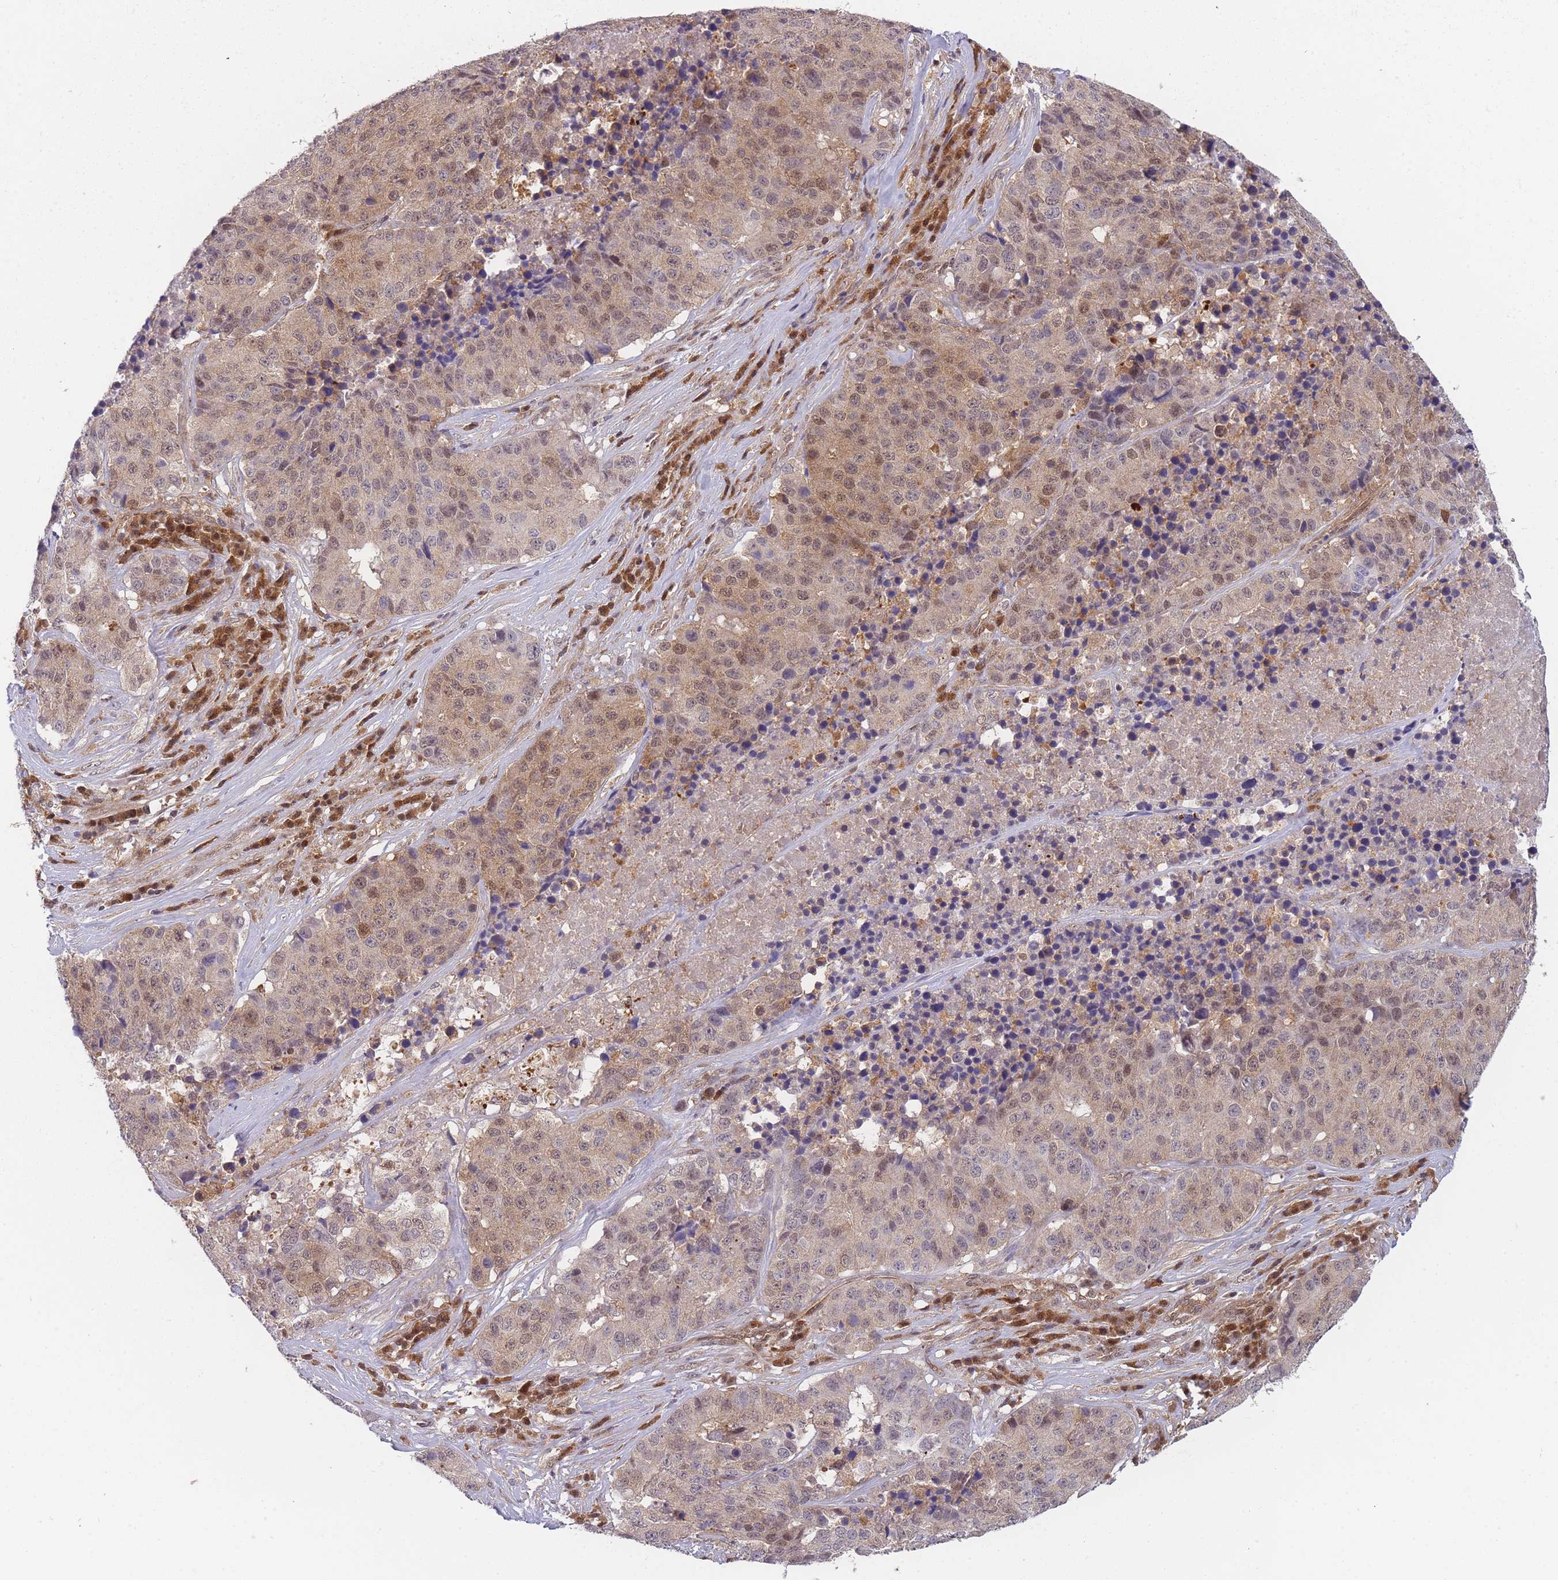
{"staining": {"intensity": "moderate", "quantity": ">75%", "location": "cytoplasmic/membranous,nuclear"}, "tissue": "stomach cancer", "cell_type": "Tumor cells", "image_type": "cancer", "snomed": [{"axis": "morphology", "description": "Adenocarcinoma, NOS"}, {"axis": "topography", "description": "Stomach"}], "caption": "IHC of human stomach cancer (adenocarcinoma) reveals medium levels of moderate cytoplasmic/membranous and nuclear staining in about >75% of tumor cells. The staining was performed using DAB (3,3'-diaminobenzidine), with brown indicating positive protein expression. Nuclei are stained blue with hematoxylin.", "gene": "MRI1", "patient": {"sex": "male", "age": 71}}